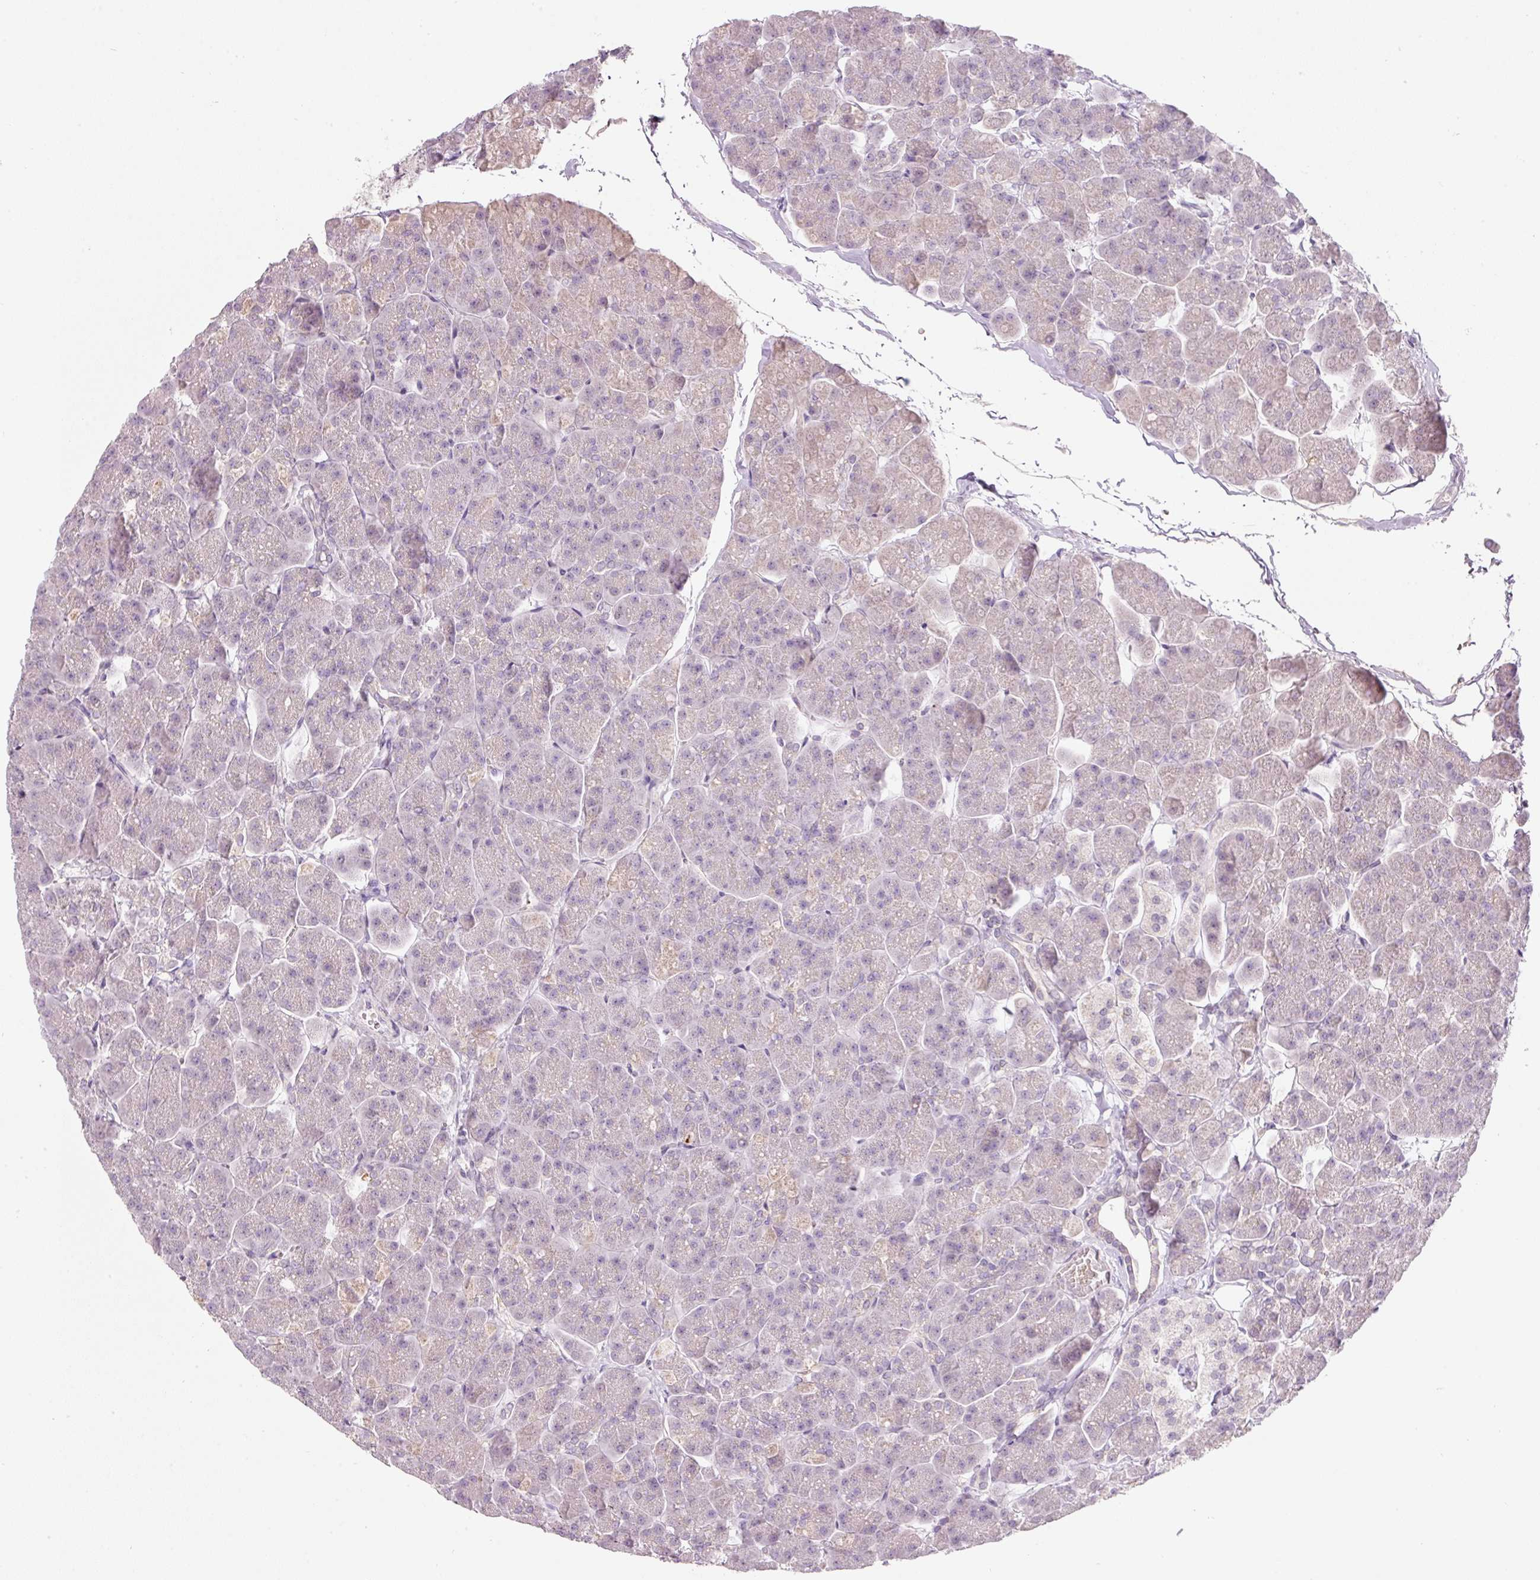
{"staining": {"intensity": "weak", "quantity": "<25%", "location": "cytoplasmic/membranous"}, "tissue": "pancreas", "cell_type": "Exocrine glandular cells", "image_type": "normal", "snomed": [{"axis": "morphology", "description": "Normal tissue, NOS"}, {"axis": "topography", "description": "Pancreas"}, {"axis": "topography", "description": "Peripheral nerve tissue"}], "caption": "The photomicrograph shows no staining of exocrine glandular cells in normal pancreas. (IHC, brightfield microscopy, high magnification).", "gene": "TMEM37", "patient": {"sex": "male", "age": 54}}